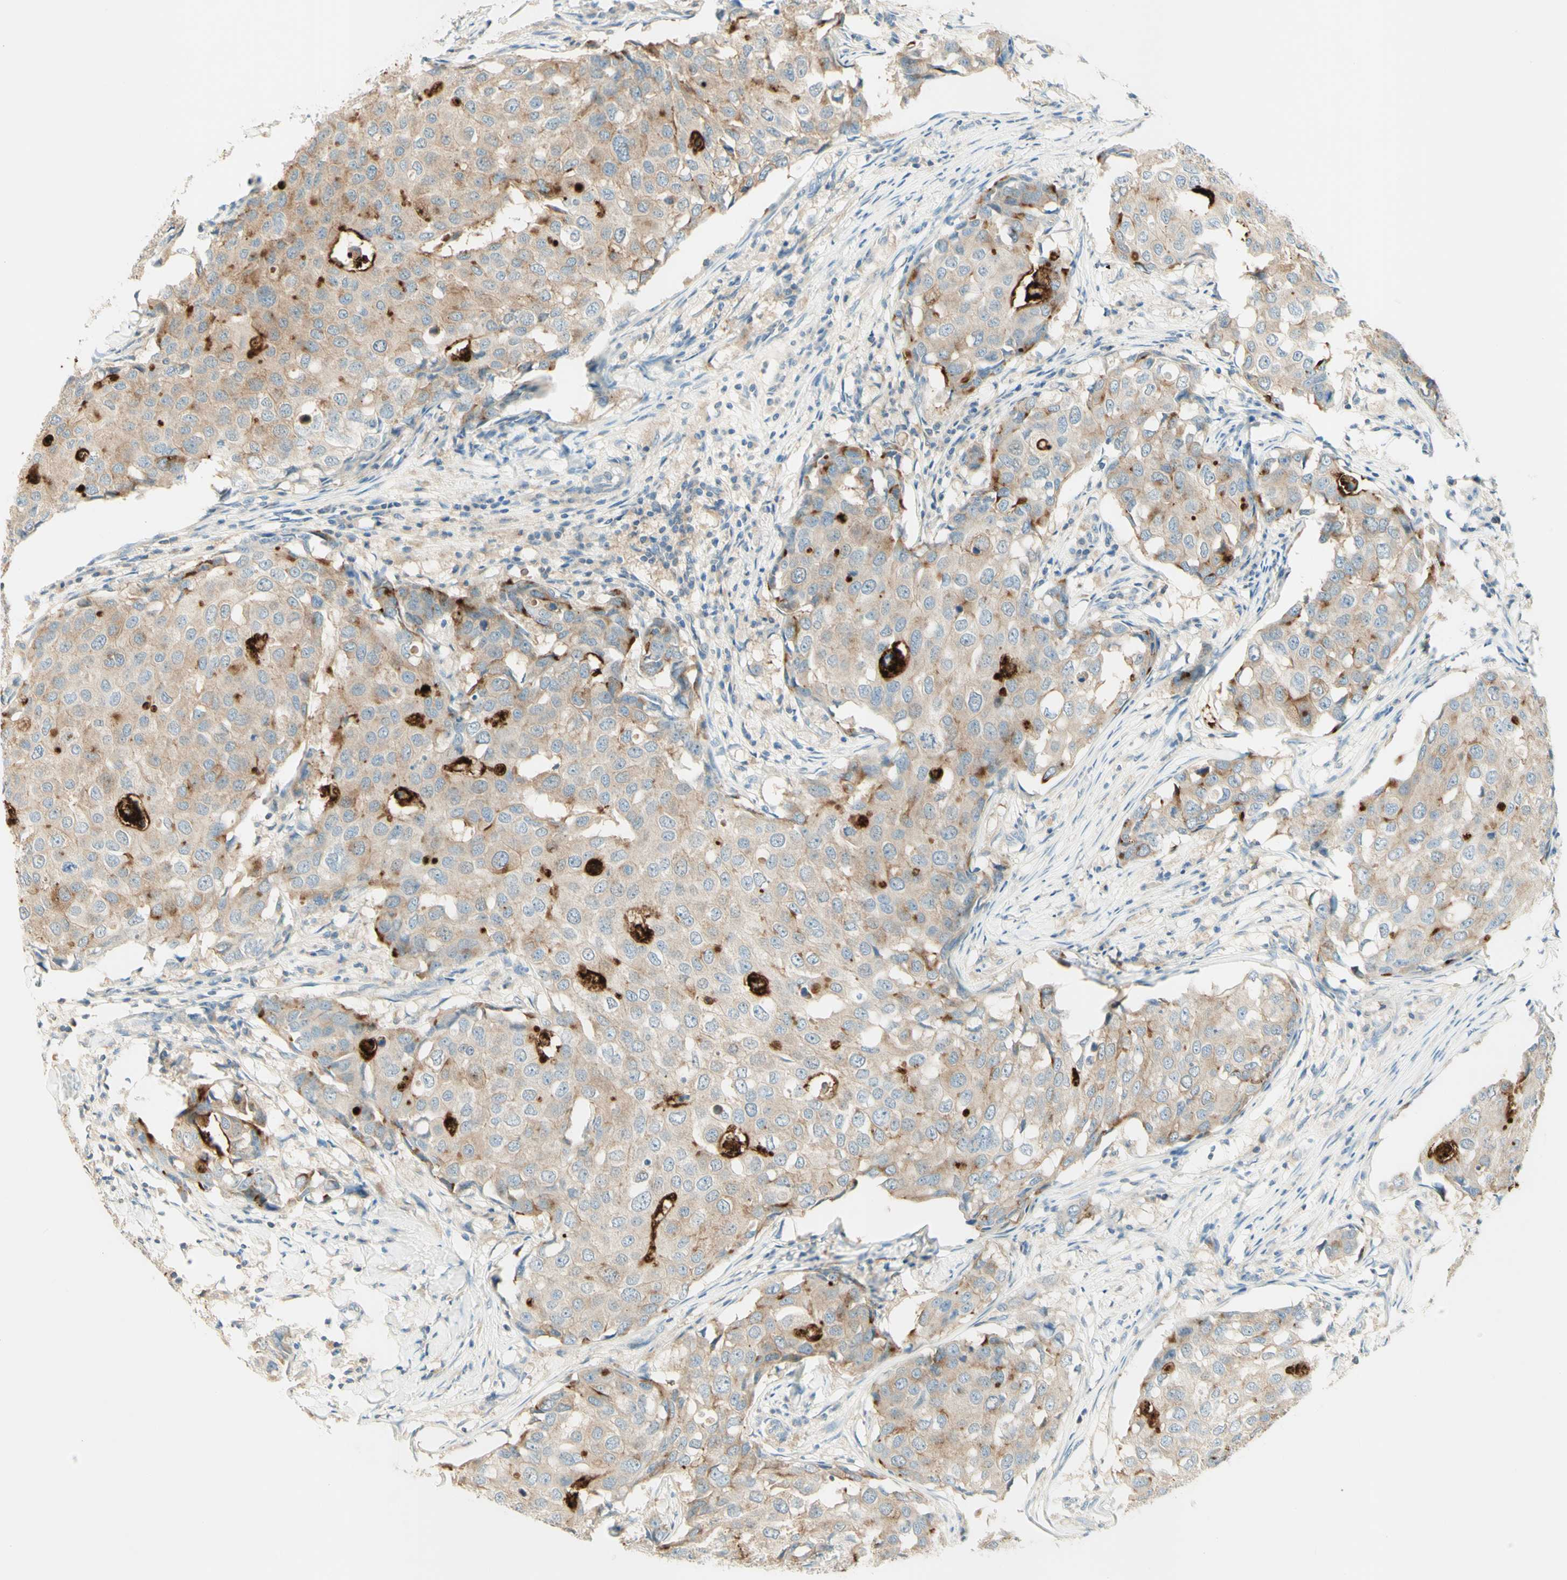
{"staining": {"intensity": "moderate", "quantity": ">75%", "location": "cytoplasmic/membranous"}, "tissue": "breast cancer", "cell_type": "Tumor cells", "image_type": "cancer", "snomed": [{"axis": "morphology", "description": "Duct carcinoma"}, {"axis": "topography", "description": "Breast"}], "caption": "Immunohistochemistry (IHC) staining of breast cancer (invasive ductal carcinoma), which displays medium levels of moderate cytoplasmic/membranous positivity in about >75% of tumor cells indicating moderate cytoplasmic/membranous protein expression. The staining was performed using DAB (brown) for protein detection and nuclei were counterstained in hematoxylin (blue).", "gene": "PROM1", "patient": {"sex": "female", "age": 27}}